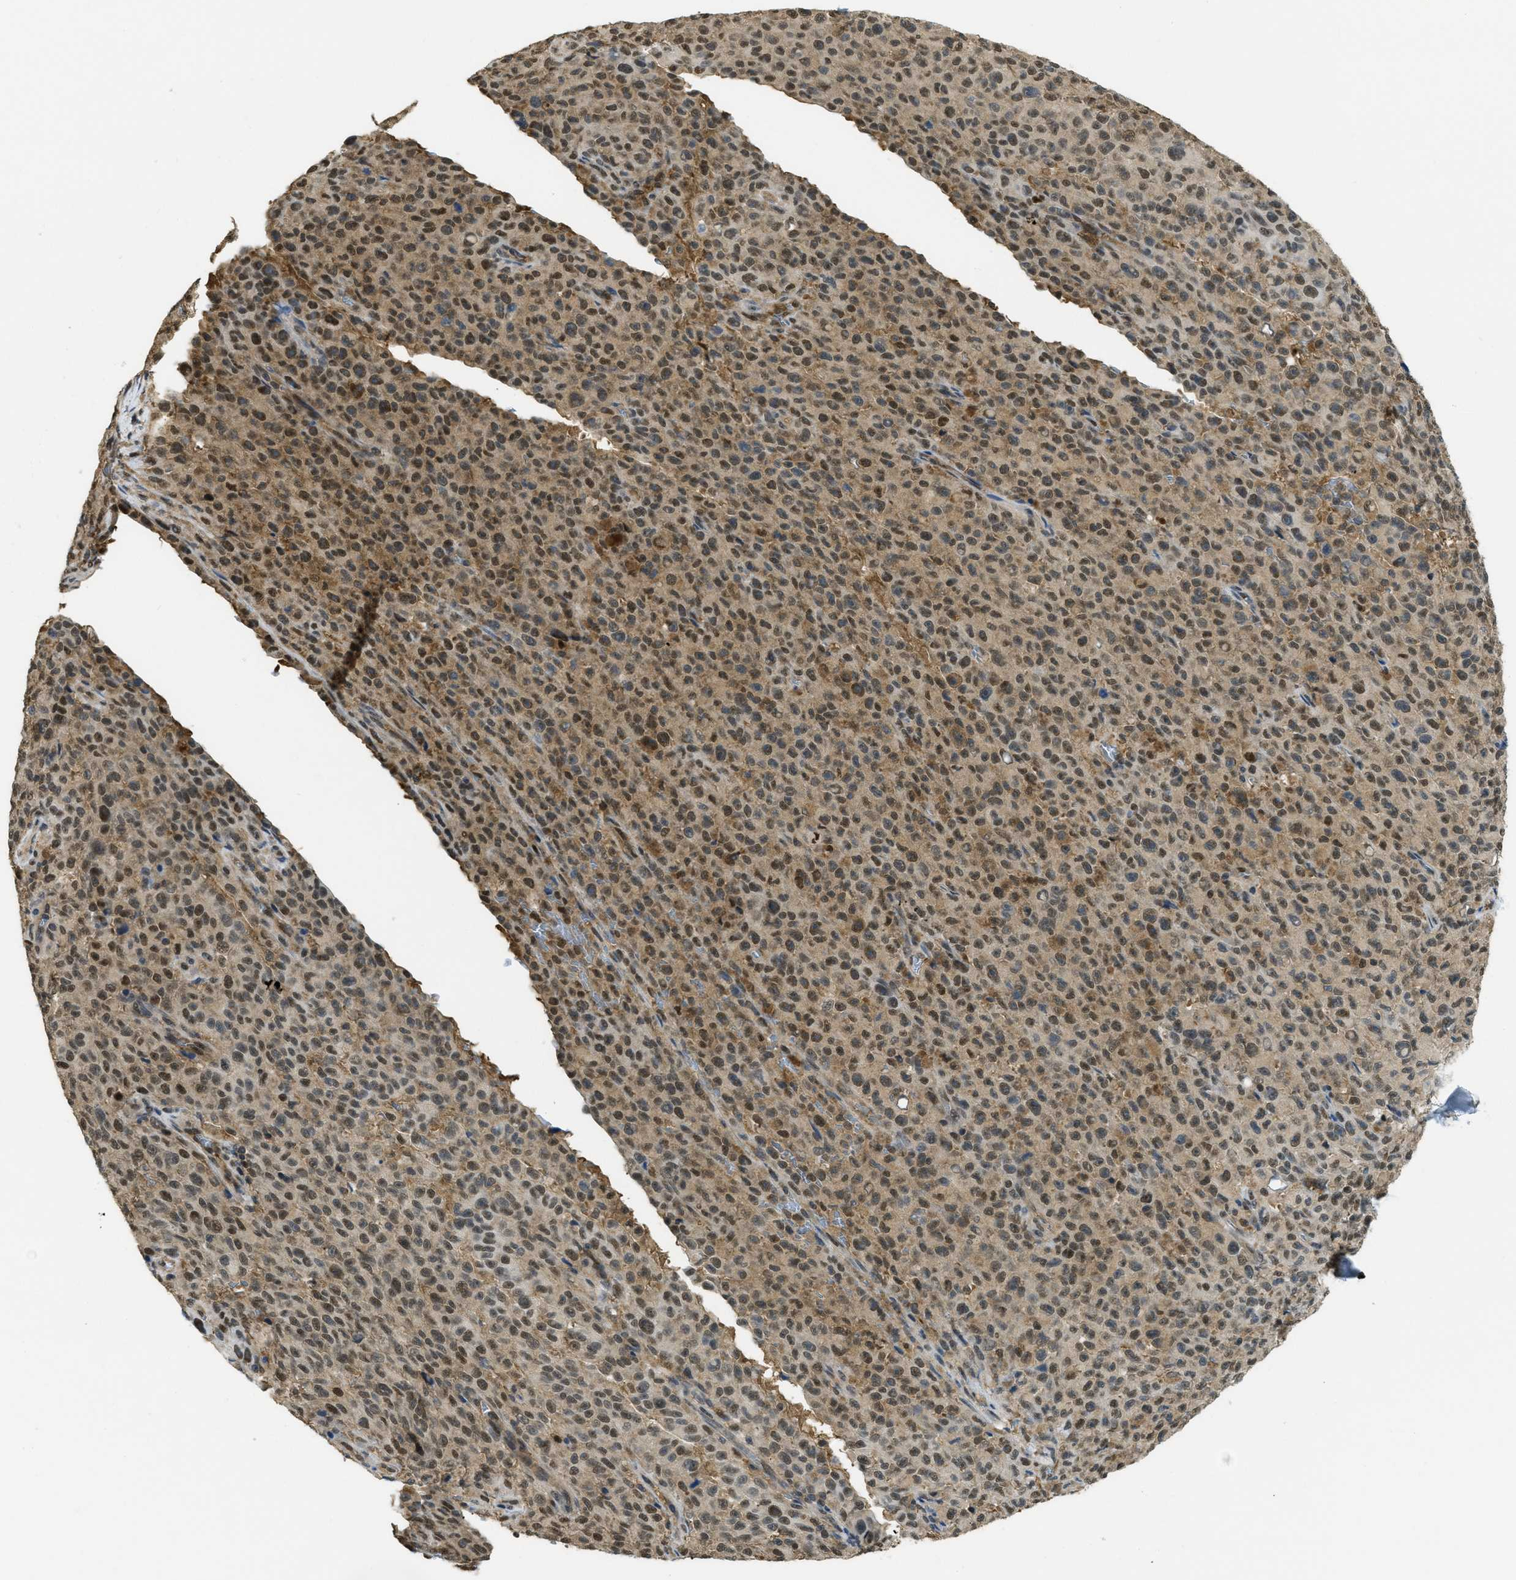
{"staining": {"intensity": "moderate", "quantity": ">75%", "location": "cytoplasmic/membranous,nuclear"}, "tissue": "melanoma", "cell_type": "Tumor cells", "image_type": "cancer", "snomed": [{"axis": "morphology", "description": "Malignant melanoma, NOS"}, {"axis": "topography", "description": "Skin"}], "caption": "IHC (DAB) staining of malignant melanoma shows moderate cytoplasmic/membranous and nuclear protein expression in about >75% of tumor cells.", "gene": "PSMC5", "patient": {"sex": "female", "age": 82}}